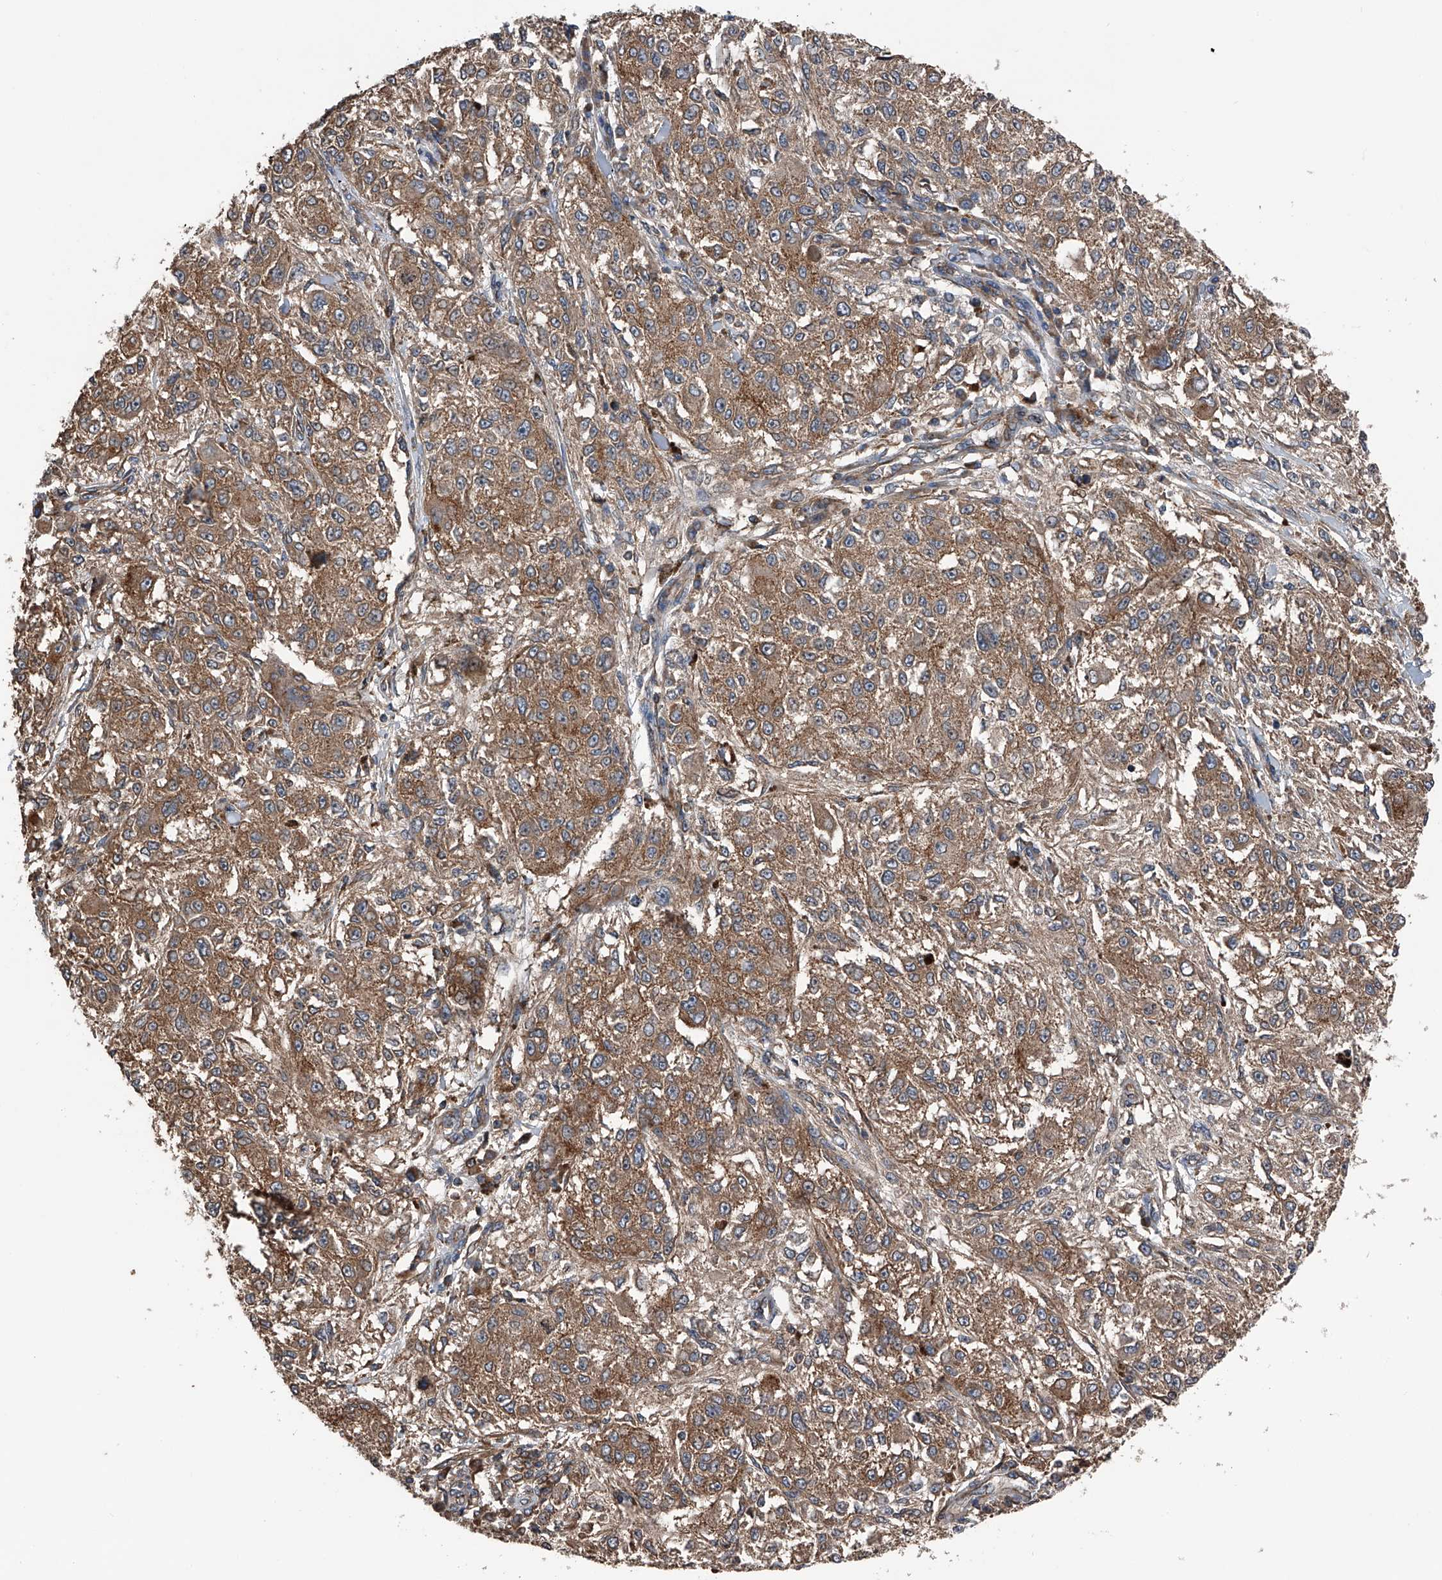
{"staining": {"intensity": "moderate", "quantity": ">75%", "location": "cytoplasmic/membranous"}, "tissue": "melanoma", "cell_type": "Tumor cells", "image_type": "cancer", "snomed": [{"axis": "morphology", "description": "Necrosis, NOS"}, {"axis": "morphology", "description": "Malignant melanoma, NOS"}, {"axis": "topography", "description": "Skin"}], "caption": "The immunohistochemical stain labels moderate cytoplasmic/membranous positivity in tumor cells of melanoma tissue.", "gene": "KCNJ2", "patient": {"sex": "female", "age": 87}}